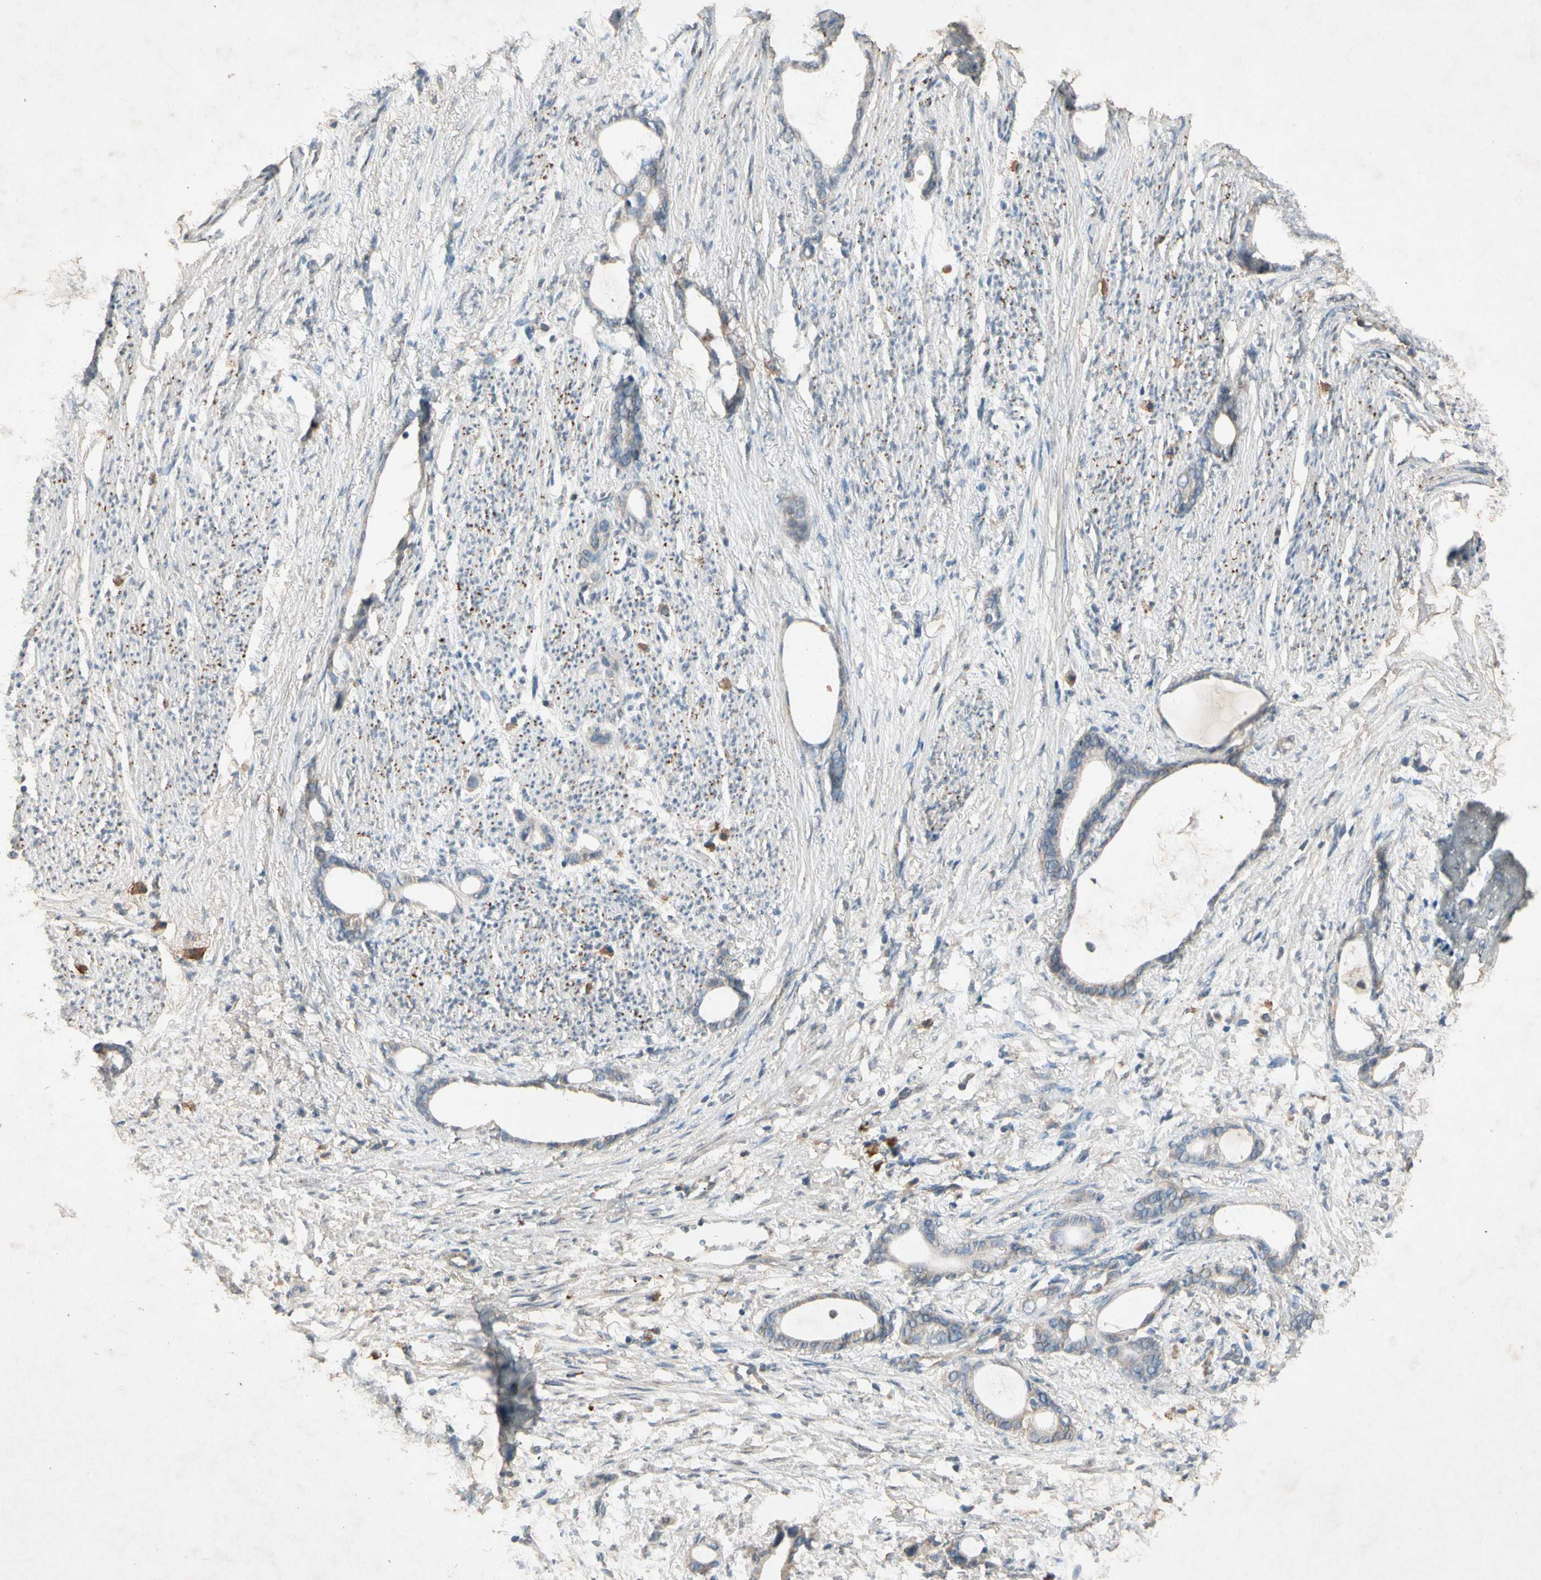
{"staining": {"intensity": "weak", "quantity": "<25%", "location": "cytoplasmic/membranous"}, "tissue": "stomach cancer", "cell_type": "Tumor cells", "image_type": "cancer", "snomed": [{"axis": "morphology", "description": "Adenocarcinoma, NOS"}, {"axis": "topography", "description": "Stomach"}], "caption": "There is no significant expression in tumor cells of adenocarcinoma (stomach).", "gene": "GPLD1", "patient": {"sex": "female", "age": 75}}